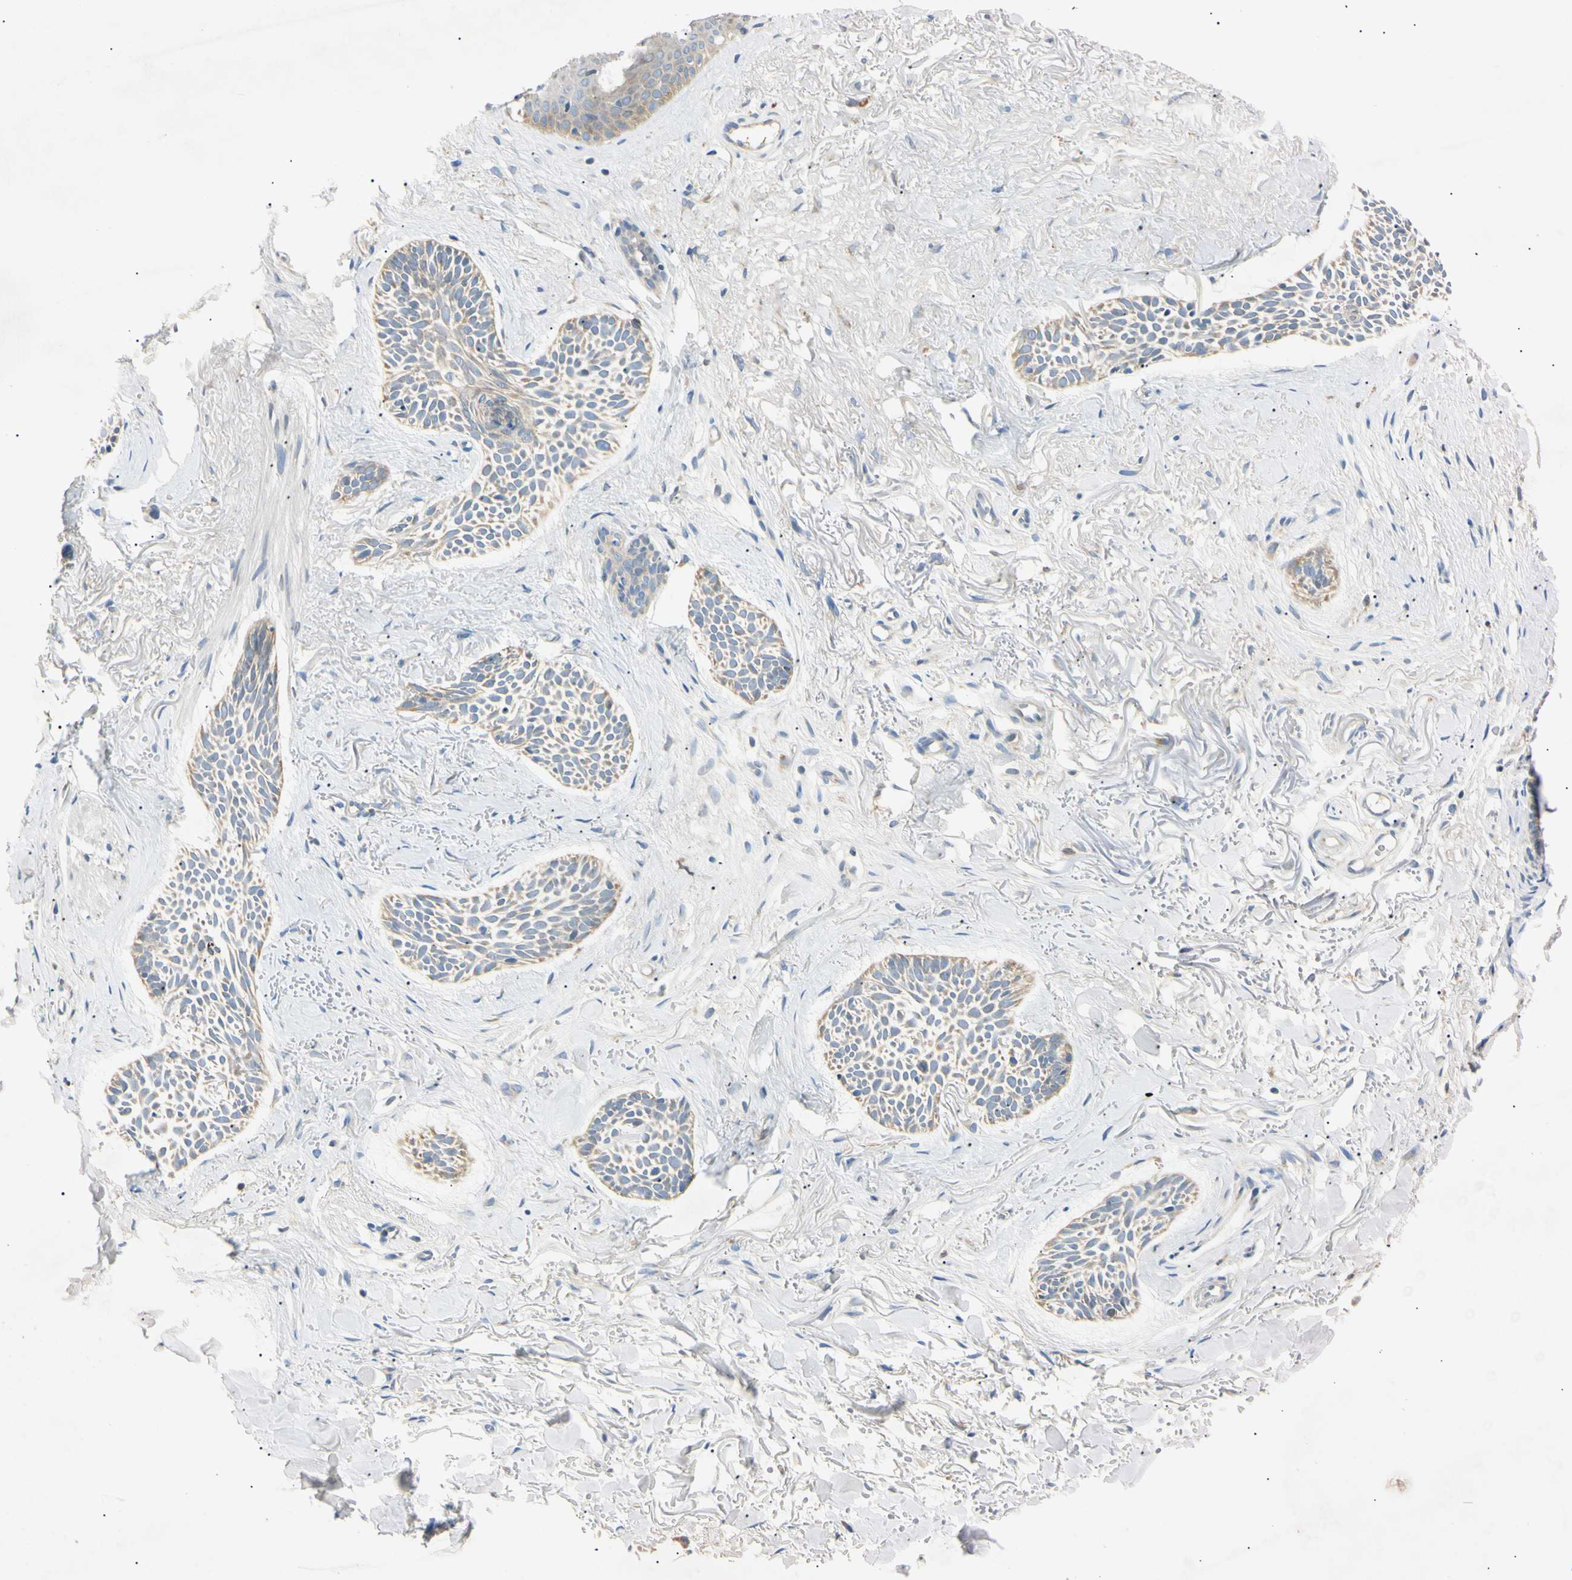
{"staining": {"intensity": "weak", "quantity": ">75%", "location": "cytoplasmic/membranous"}, "tissue": "skin cancer", "cell_type": "Tumor cells", "image_type": "cancer", "snomed": [{"axis": "morphology", "description": "Normal tissue, NOS"}, {"axis": "morphology", "description": "Basal cell carcinoma"}, {"axis": "topography", "description": "Skin"}], "caption": "A histopathology image of human skin cancer (basal cell carcinoma) stained for a protein exhibits weak cytoplasmic/membranous brown staining in tumor cells.", "gene": "DNAJB12", "patient": {"sex": "female", "age": 84}}